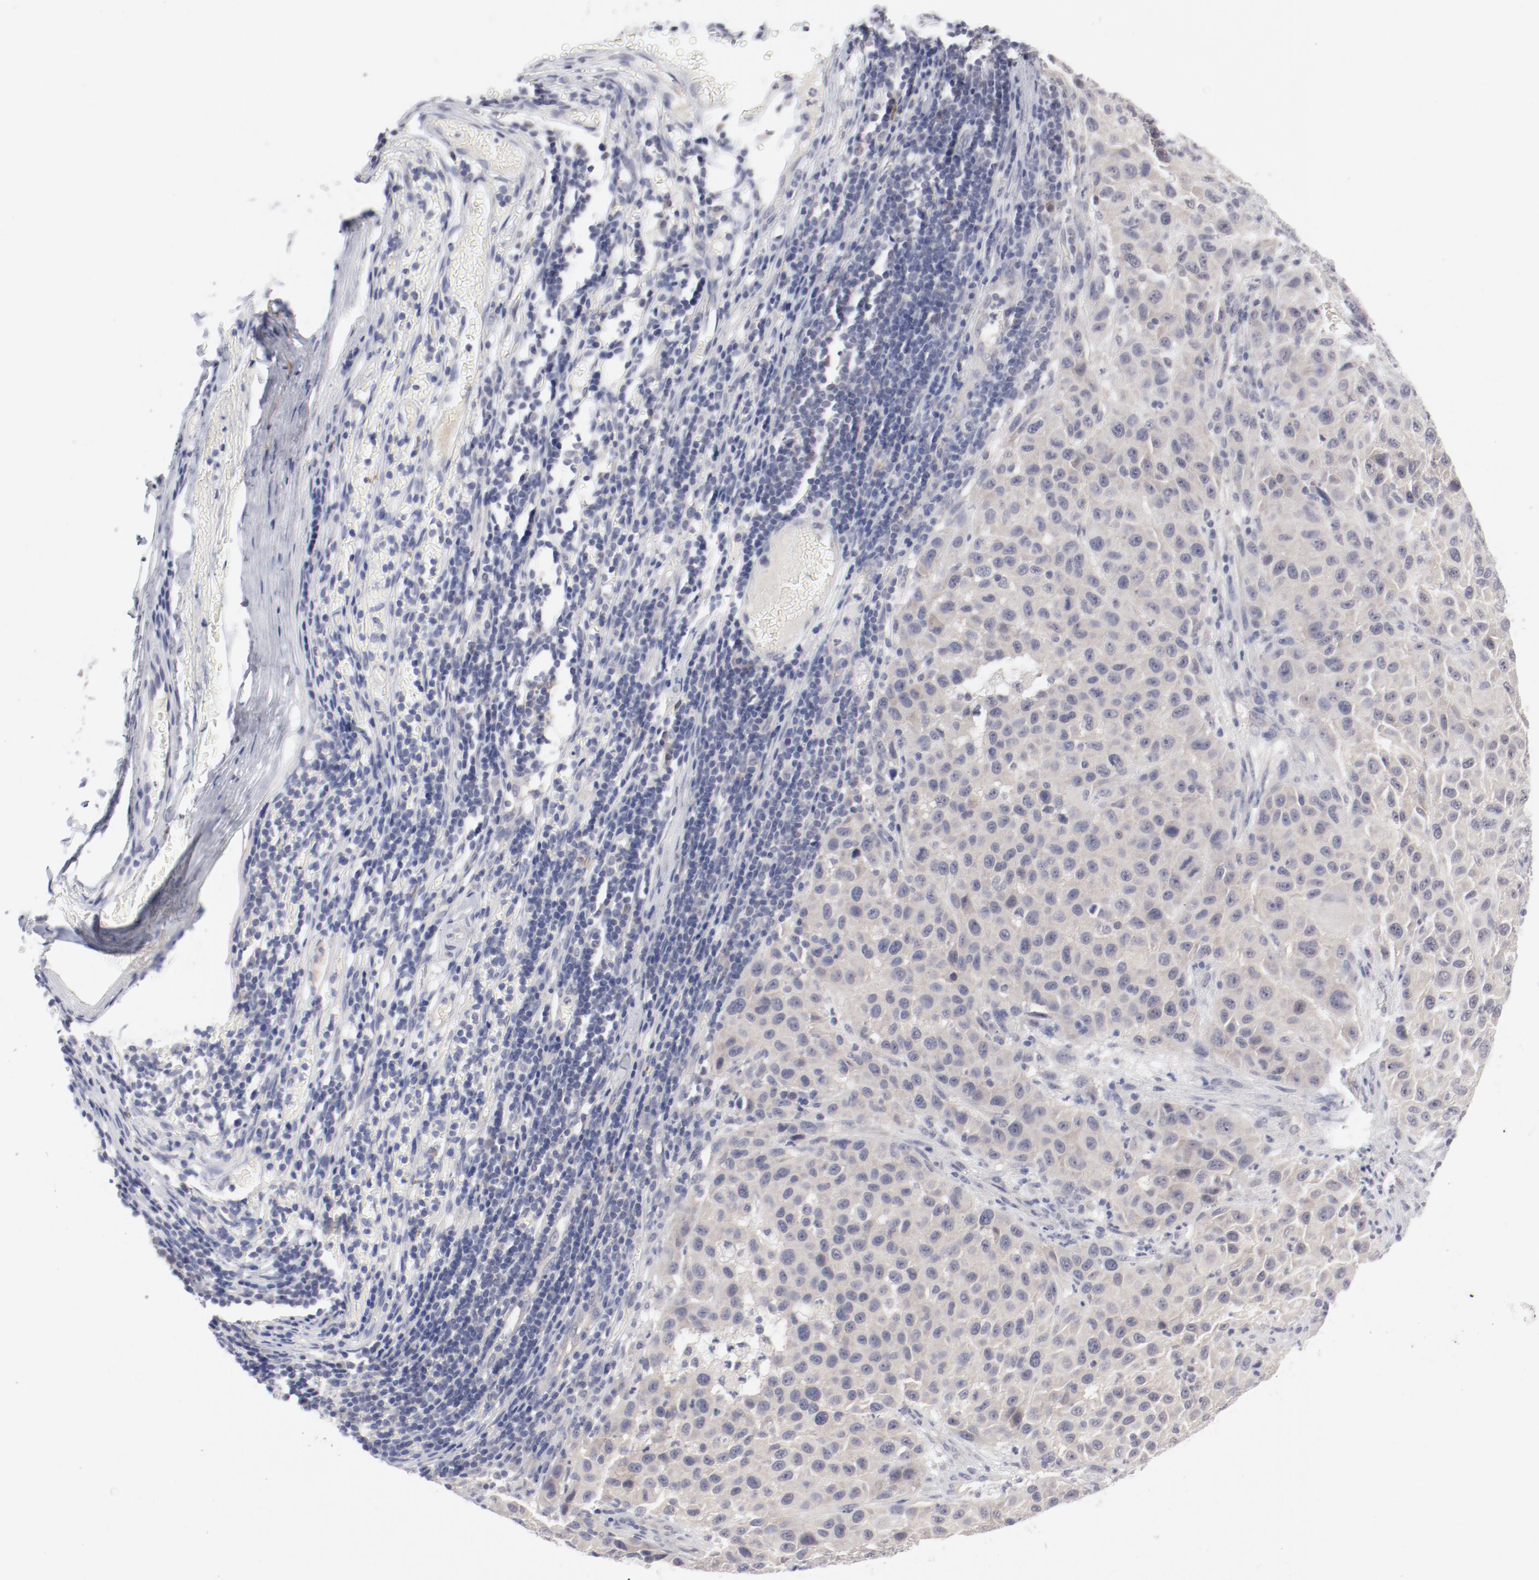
{"staining": {"intensity": "weak", "quantity": "25%-75%", "location": "cytoplasmic/membranous"}, "tissue": "melanoma", "cell_type": "Tumor cells", "image_type": "cancer", "snomed": [{"axis": "morphology", "description": "Malignant melanoma, Metastatic site"}, {"axis": "topography", "description": "Lymph node"}], "caption": "A brown stain labels weak cytoplasmic/membranous positivity of a protein in malignant melanoma (metastatic site) tumor cells.", "gene": "SH3BGR", "patient": {"sex": "male", "age": 61}}